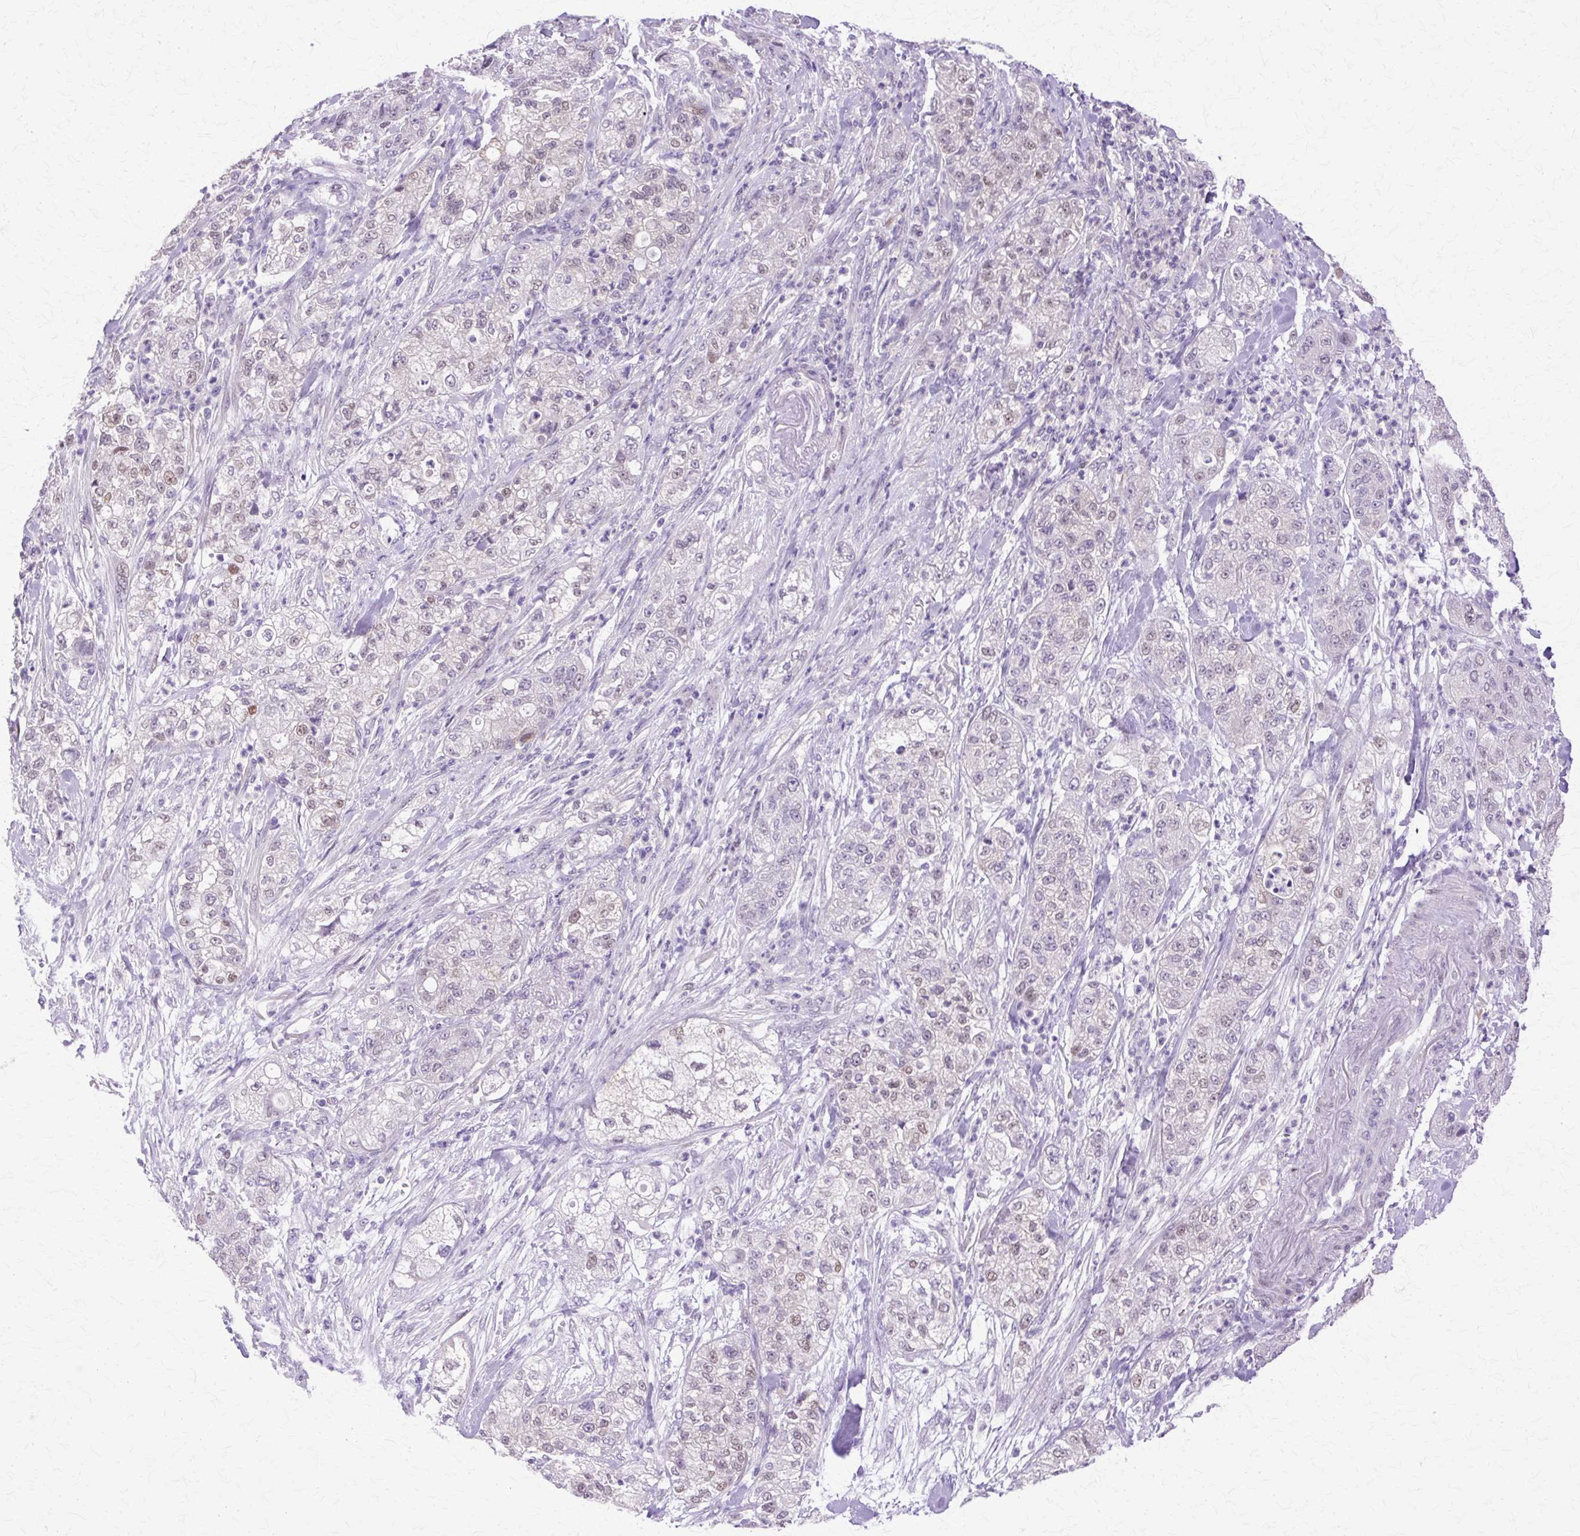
{"staining": {"intensity": "moderate", "quantity": "<25%", "location": "nuclear"}, "tissue": "pancreatic cancer", "cell_type": "Tumor cells", "image_type": "cancer", "snomed": [{"axis": "morphology", "description": "Adenocarcinoma, NOS"}, {"axis": "topography", "description": "Pancreas"}], "caption": "The image demonstrates staining of pancreatic cancer (adenocarcinoma), revealing moderate nuclear protein expression (brown color) within tumor cells. (DAB (3,3'-diaminobenzidine) = brown stain, brightfield microscopy at high magnification).", "gene": "HSPA8", "patient": {"sex": "female", "age": 78}}